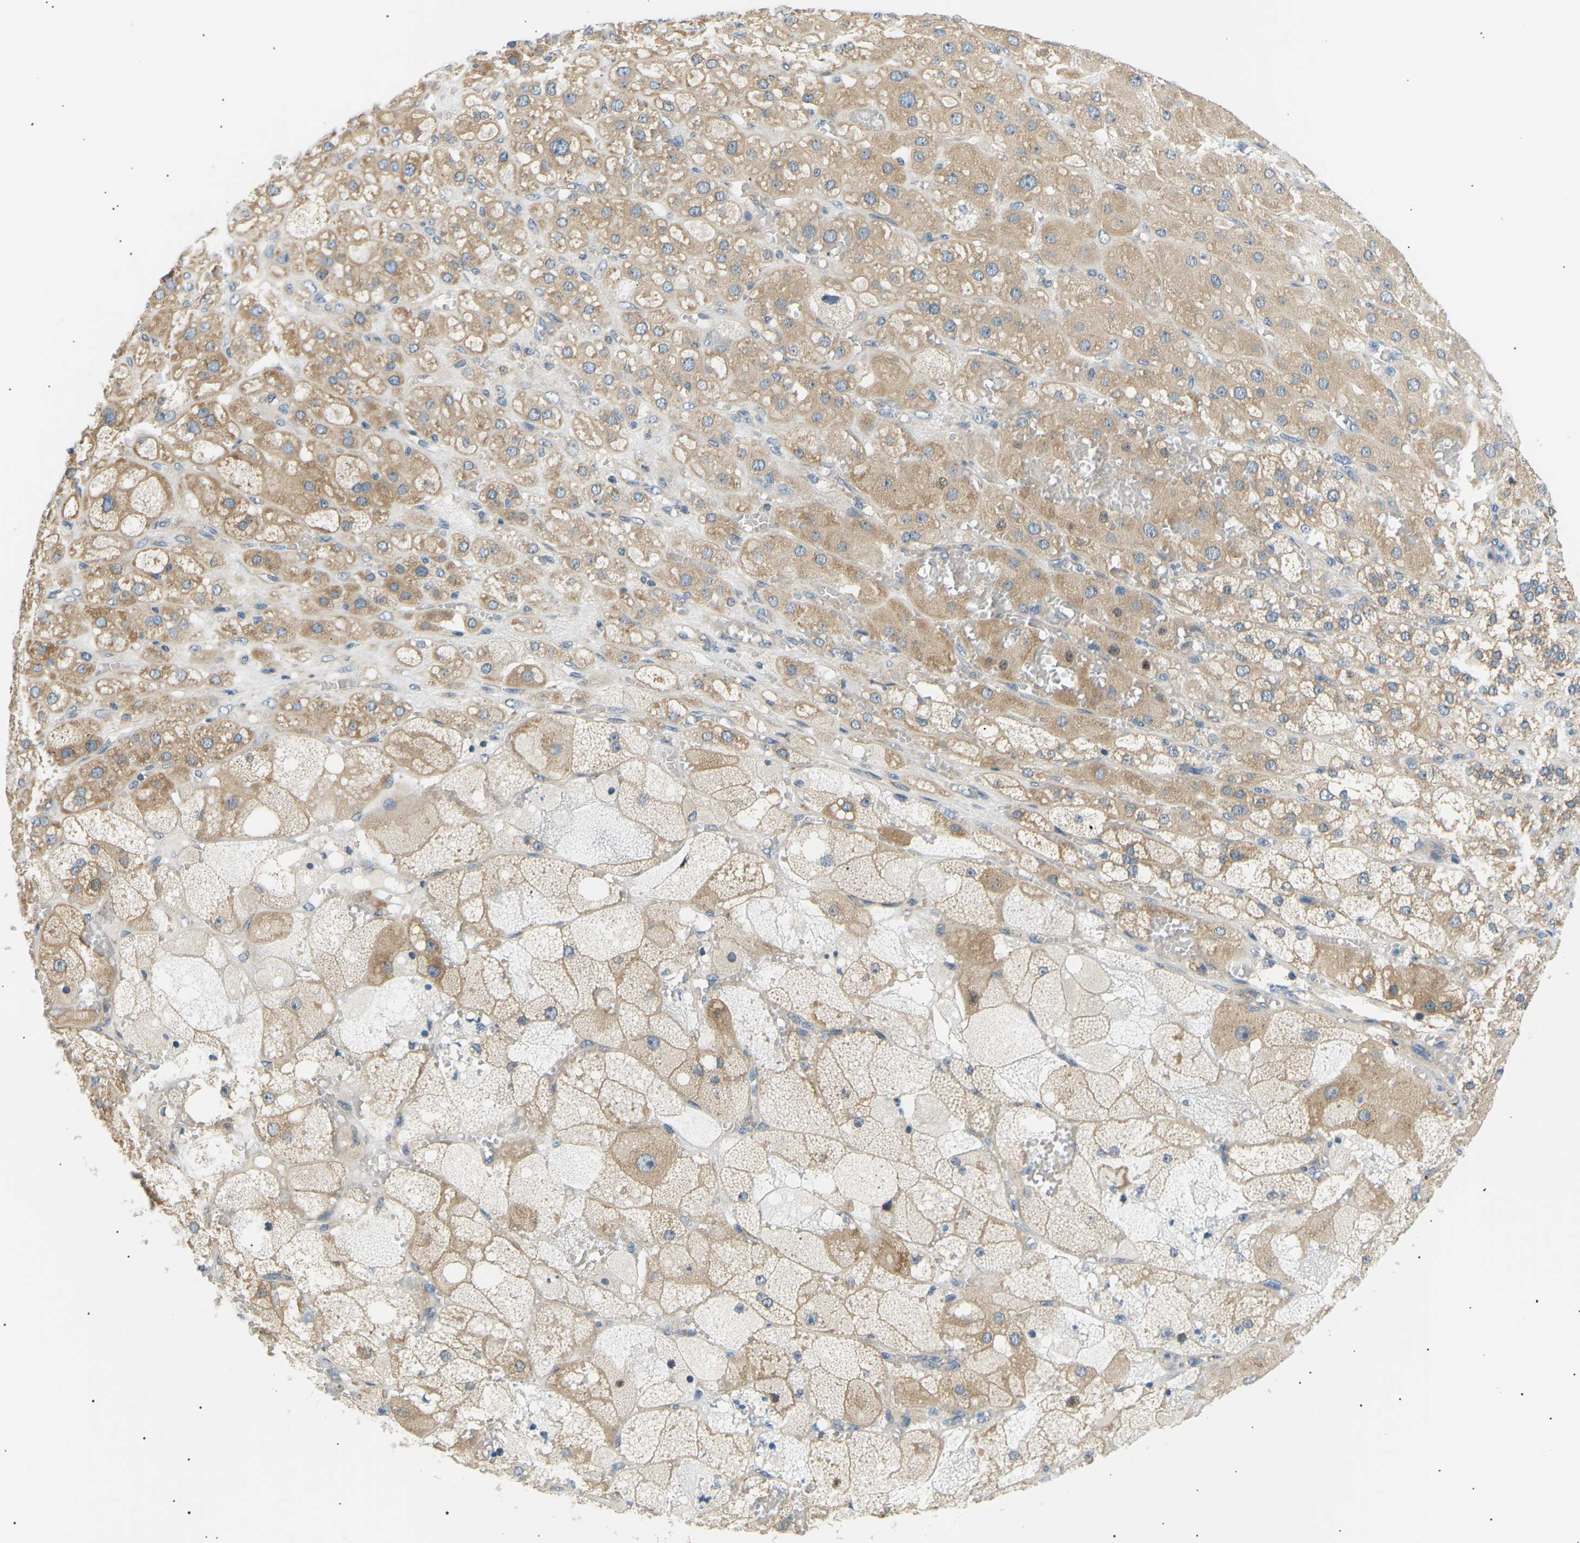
{"staining": {"intensity": "moderate", "quantity": ">75%", "location": "cytoplasmic/membranous"}, "tissue": "adrenal gland", "cell_type": "Glandular cells", "image_type": "normal", "snomed": [{"axis": "morphology", "description": "Normal tissue, NOS"}, {"axis": "topography", "description": "Adrenal gland"}], "caption": "IHC of normal human adrenal gland demonstrates medium levels of moderate cytoplasmic/membranous staining in approximately >75% of glandular cells. Immunohistochemistry stains the protein of interest in brown and the nuclei are stained blue.", "gene": "TBC1D8", "patient": {"sex": "female", "age": 47}}